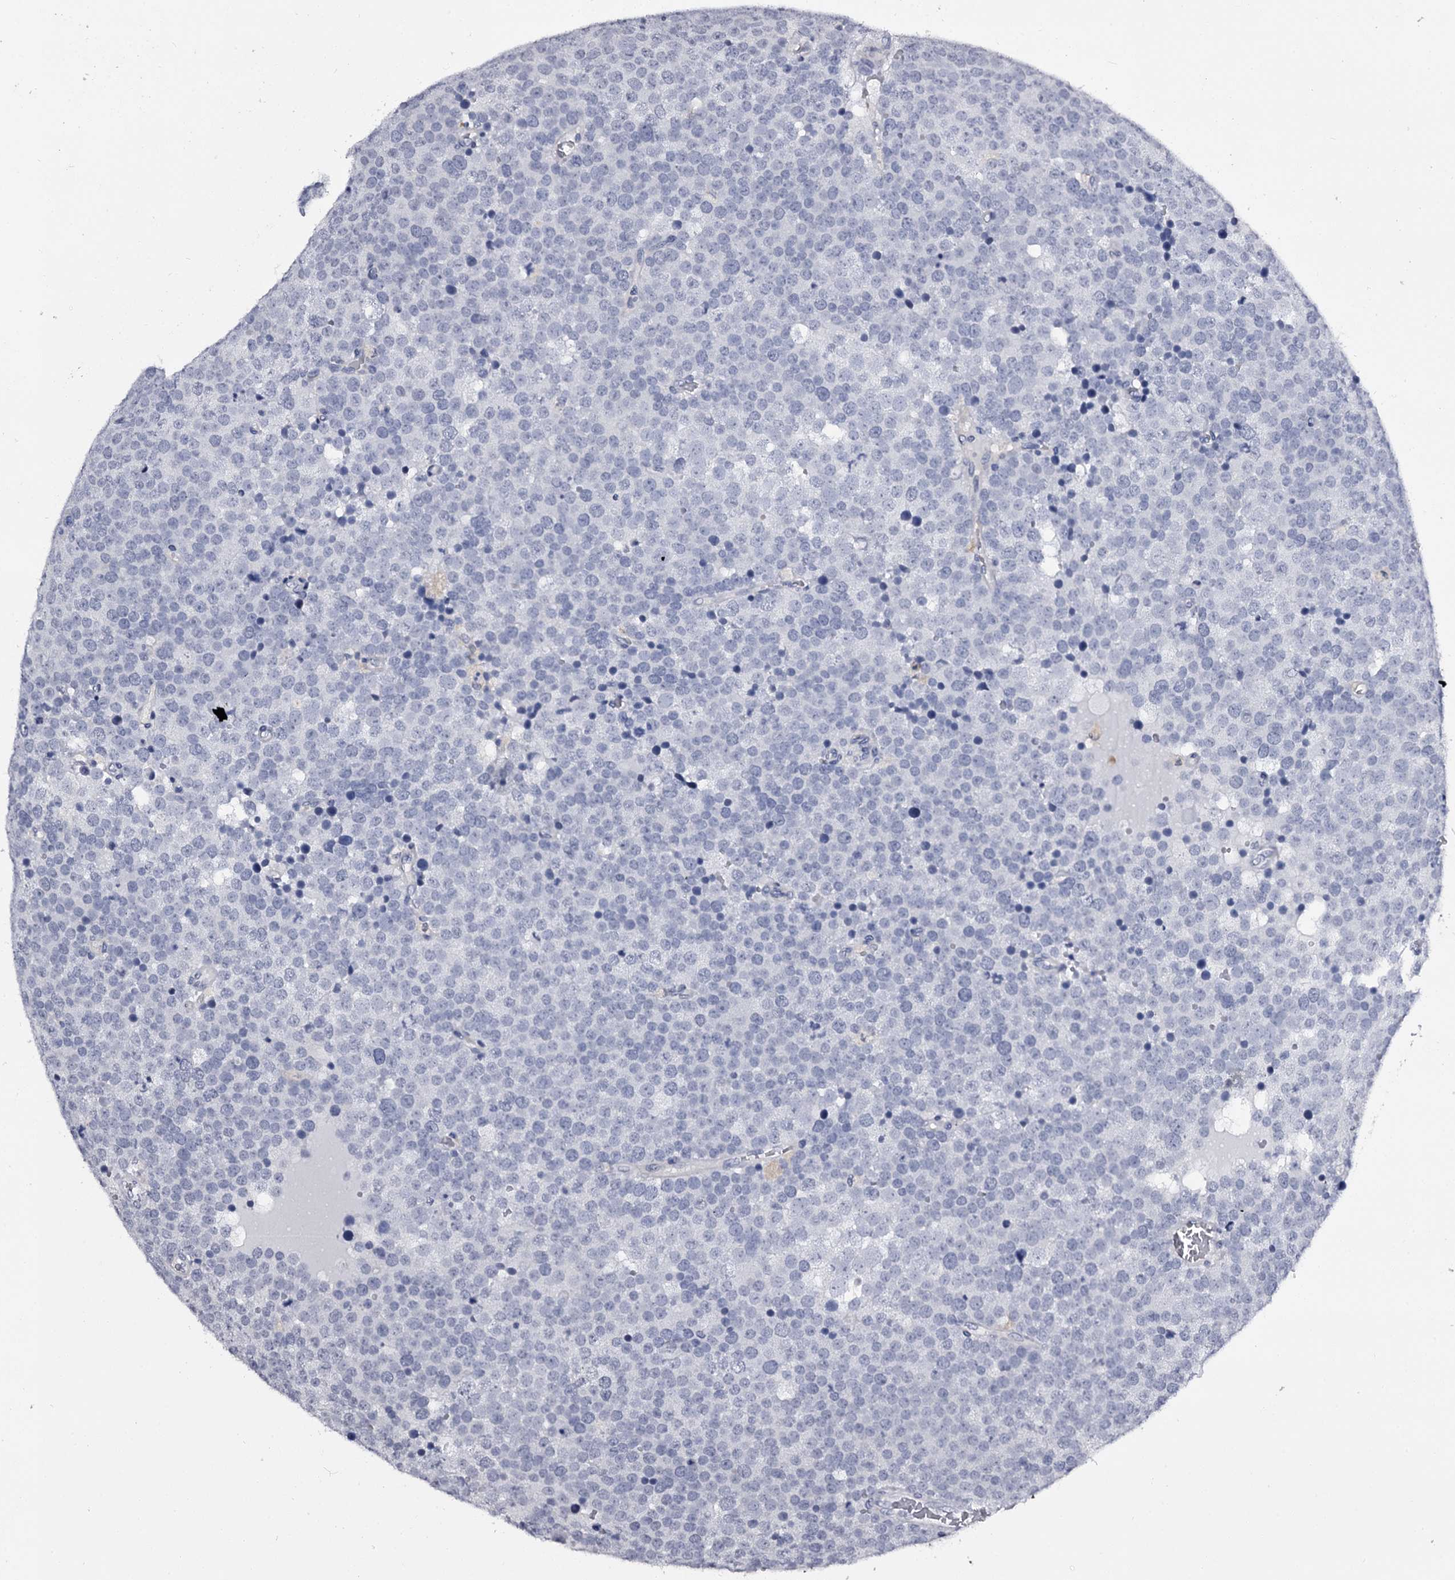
{"staining": {"intensity": "negative", "quantity": "none", "location": "none"}, "tissue": "testis cancer", "cell_type": "Tumor cells", "image_type": "cancer", "snomed": [{"axis": "morphology", "description": "Seminoma, NOS"}, {"axis": "topography", "description": "Testis"}], "caption": "Immunohistochemical staining of human testis seminoma shows no significant expression in tumor cells.", "gene": "GSTO1", "patient": {"sex": "male", "age": 71}}